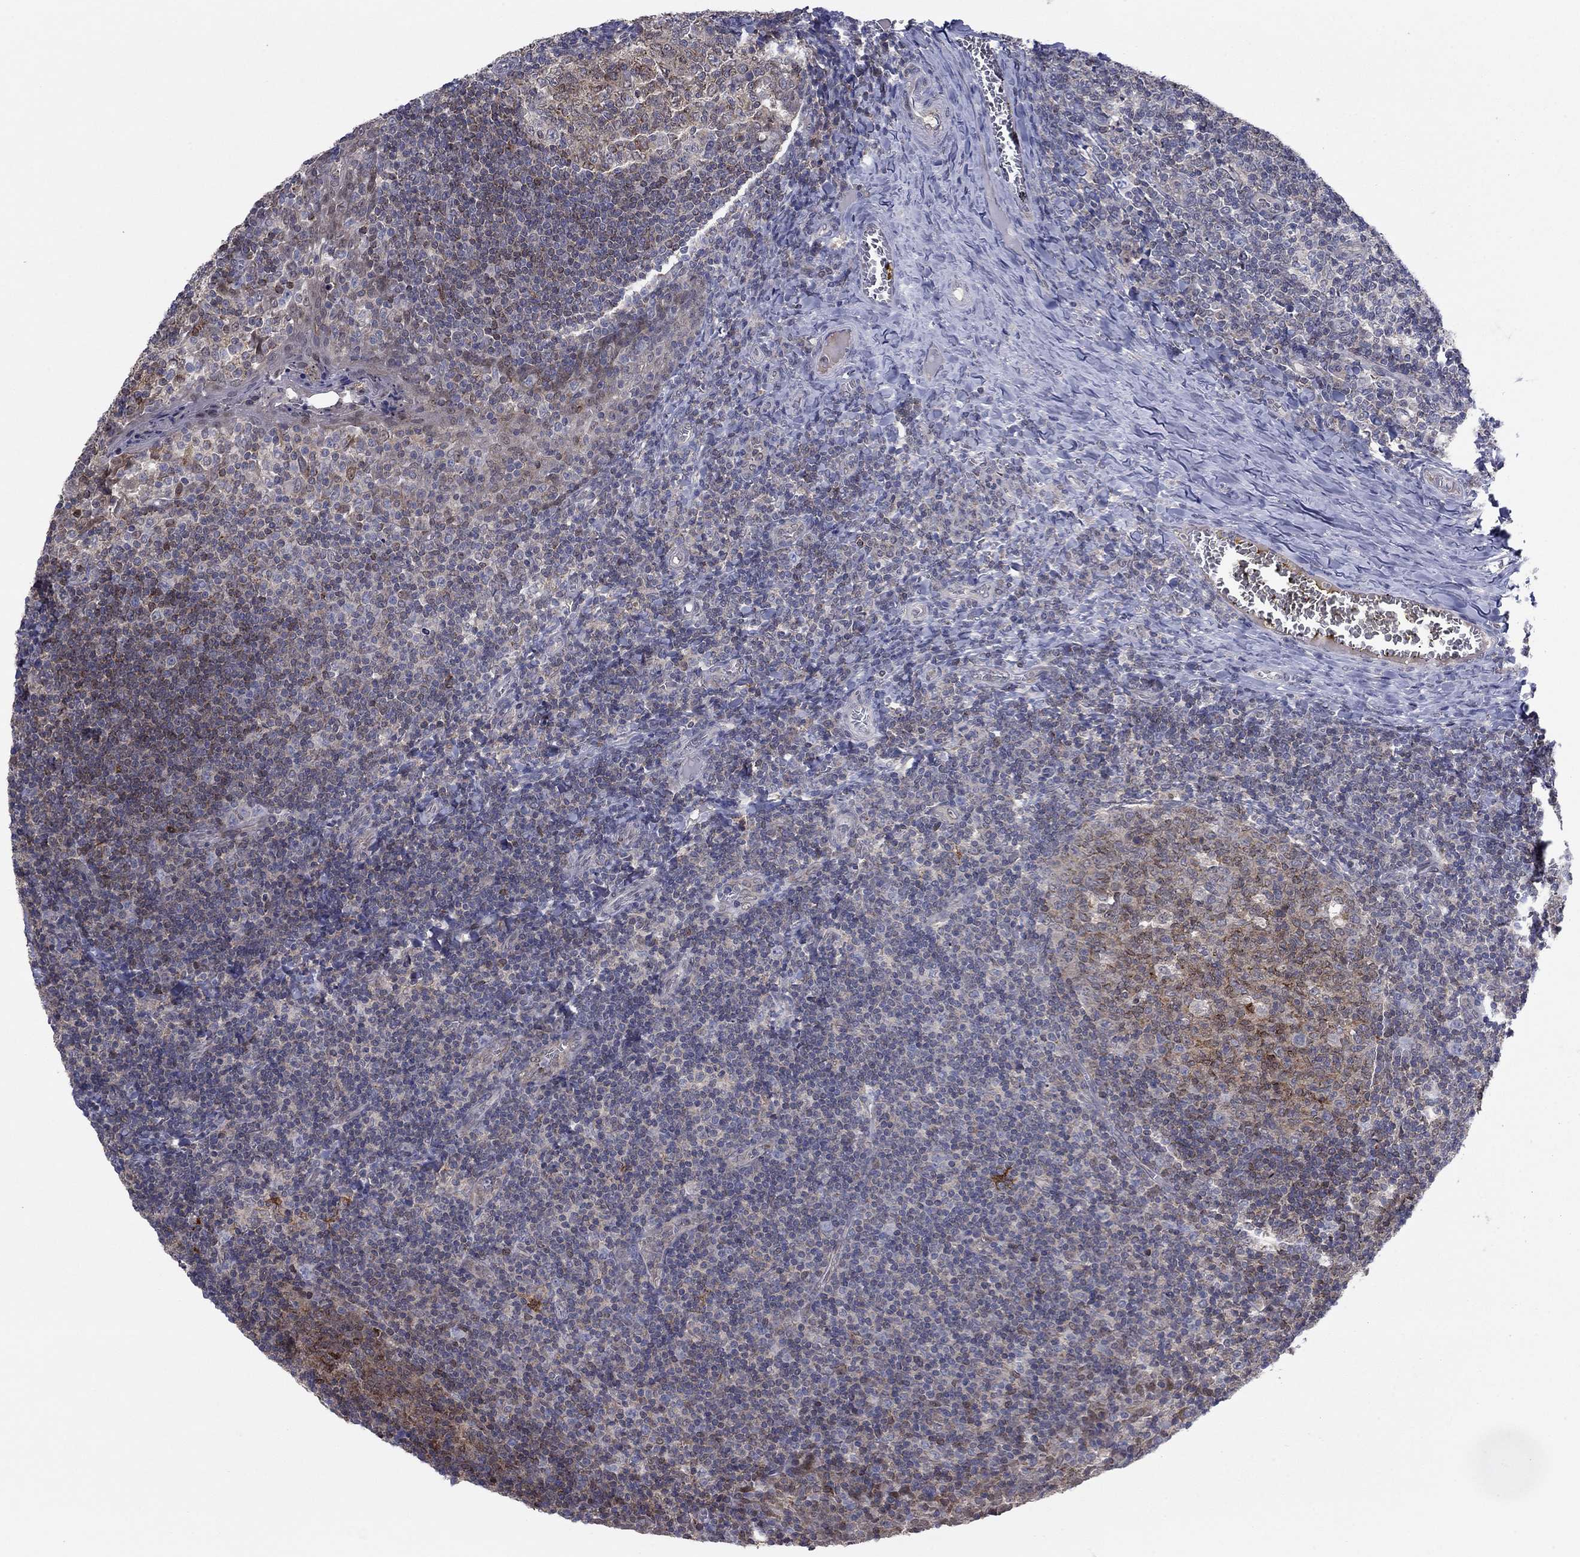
{"staining": {"intensity": "strong", "quantity": "<25%", "location": "cytoplasmic/membranous"}, "tissue": "tonsil", "cell_type": "Germinal center cells", "image_type": "normal", "snomed": [{"axis": "morphology", "description": "Normal tissue, NOS"}, {"axis": "topography", "description": "Tonsil"}], "caption": "A high-resolution photomicrograph shows immunohistochemistry staining of normal tonsil, which shows strong cytoplasmic/membranous expression in about <25% of germinal center cells.", "gene": "GRHPR", "patient": {"sex": "female", "age": 13}}